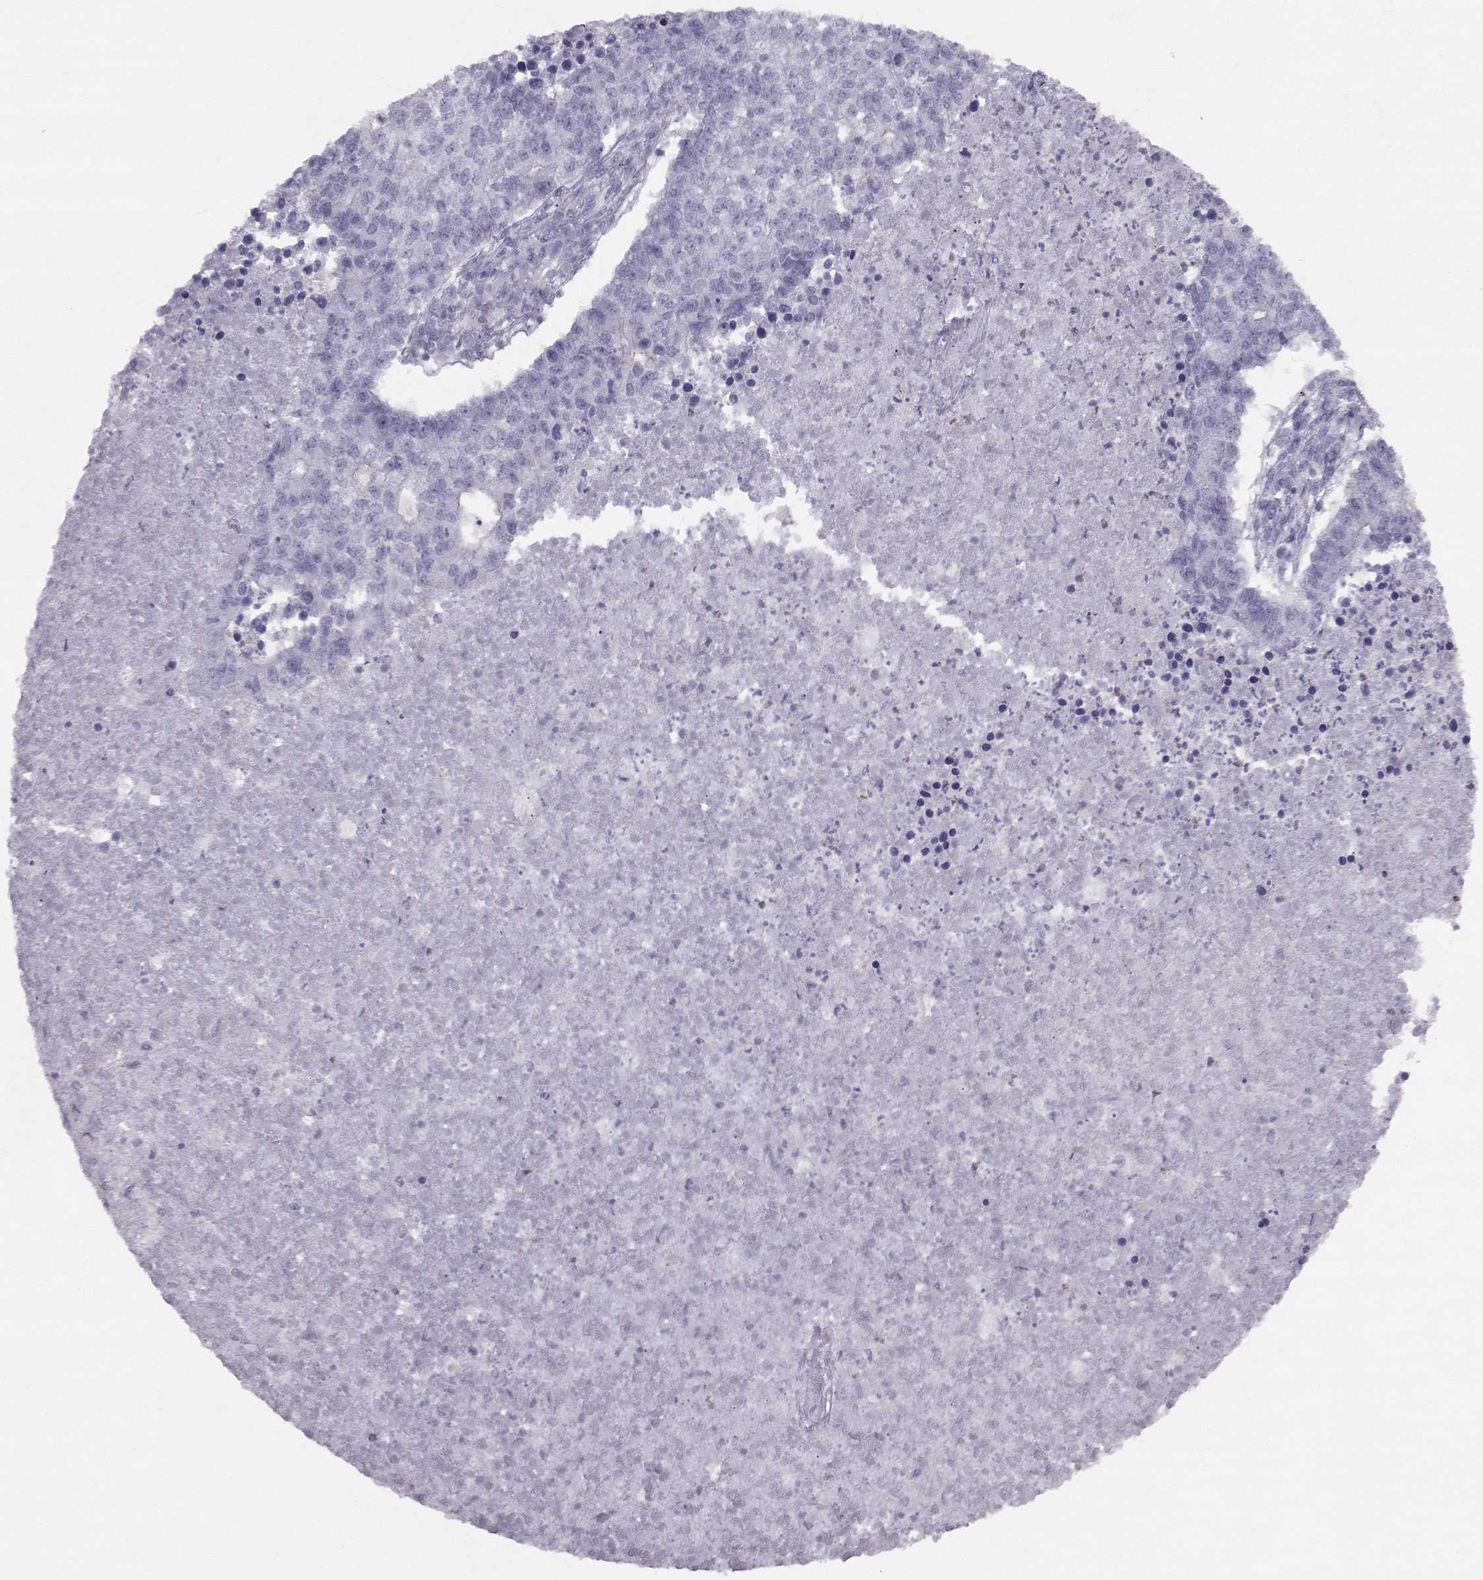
{"staining": {"intensity": "negative", "quantity": "none", "location": "none"}, "tissue": "lung cancer", "cell_type": "Tumor cells", "image_type": "cancer", "snomed": [{"axis": "morphology", "description": "Adenocarcinoma, NOS"}, {"axis": "topography", "description": "Lung"}], "caption": "Tumor cells are negative for protein expression in human adenocarcinoma (lung). (DAB (3,3'-diaminobenzidine) immunohistochemistry (IHC), high magnification).", "gene": "GARIN3", "patient": {"sex": "male", "age": 57}}